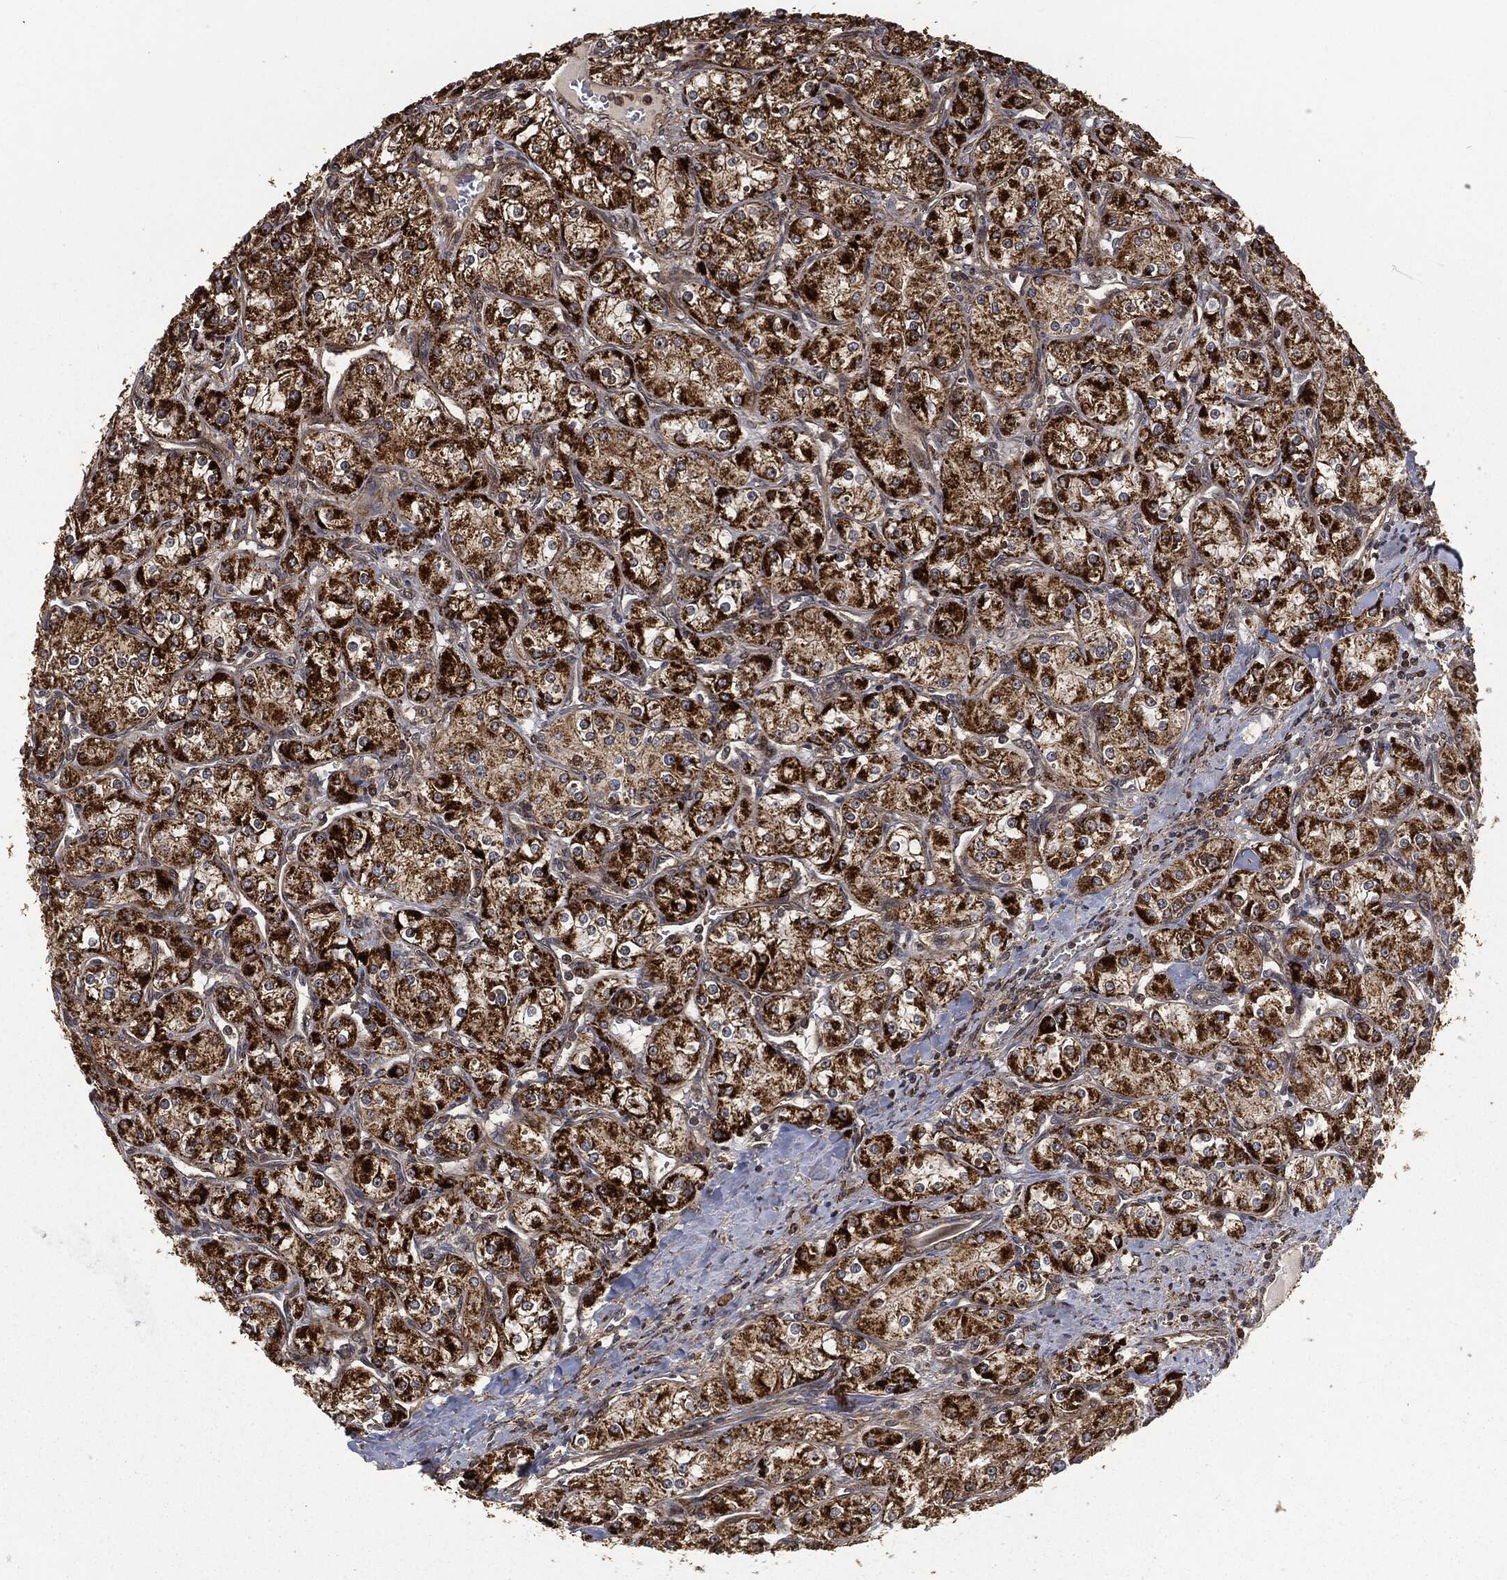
{"staining": {"intensity": "strong", "quantity": ">75%", "location": "cytoplasmic/membranous"}, "tissue": "renal cancer", "cell_type": "Tumor cells", "image_type": "cancer", "snomed": [{"axis": "morphology", "description": "Adenocarcinoma, NOS"}, {"axis": "topography", "description": "Kidney"}], "caption": "Strong cytoplasmic/membranous protein staining is seen in approximately >75% of tumor cells in renal adenocarcinoma. (DAB (3,3'-diaminobenzidine) IHC, brown staining for protein, blue staining for nuclei).", "gene": "RFTN1", "patient": {"sex": "male", "age": 77}}